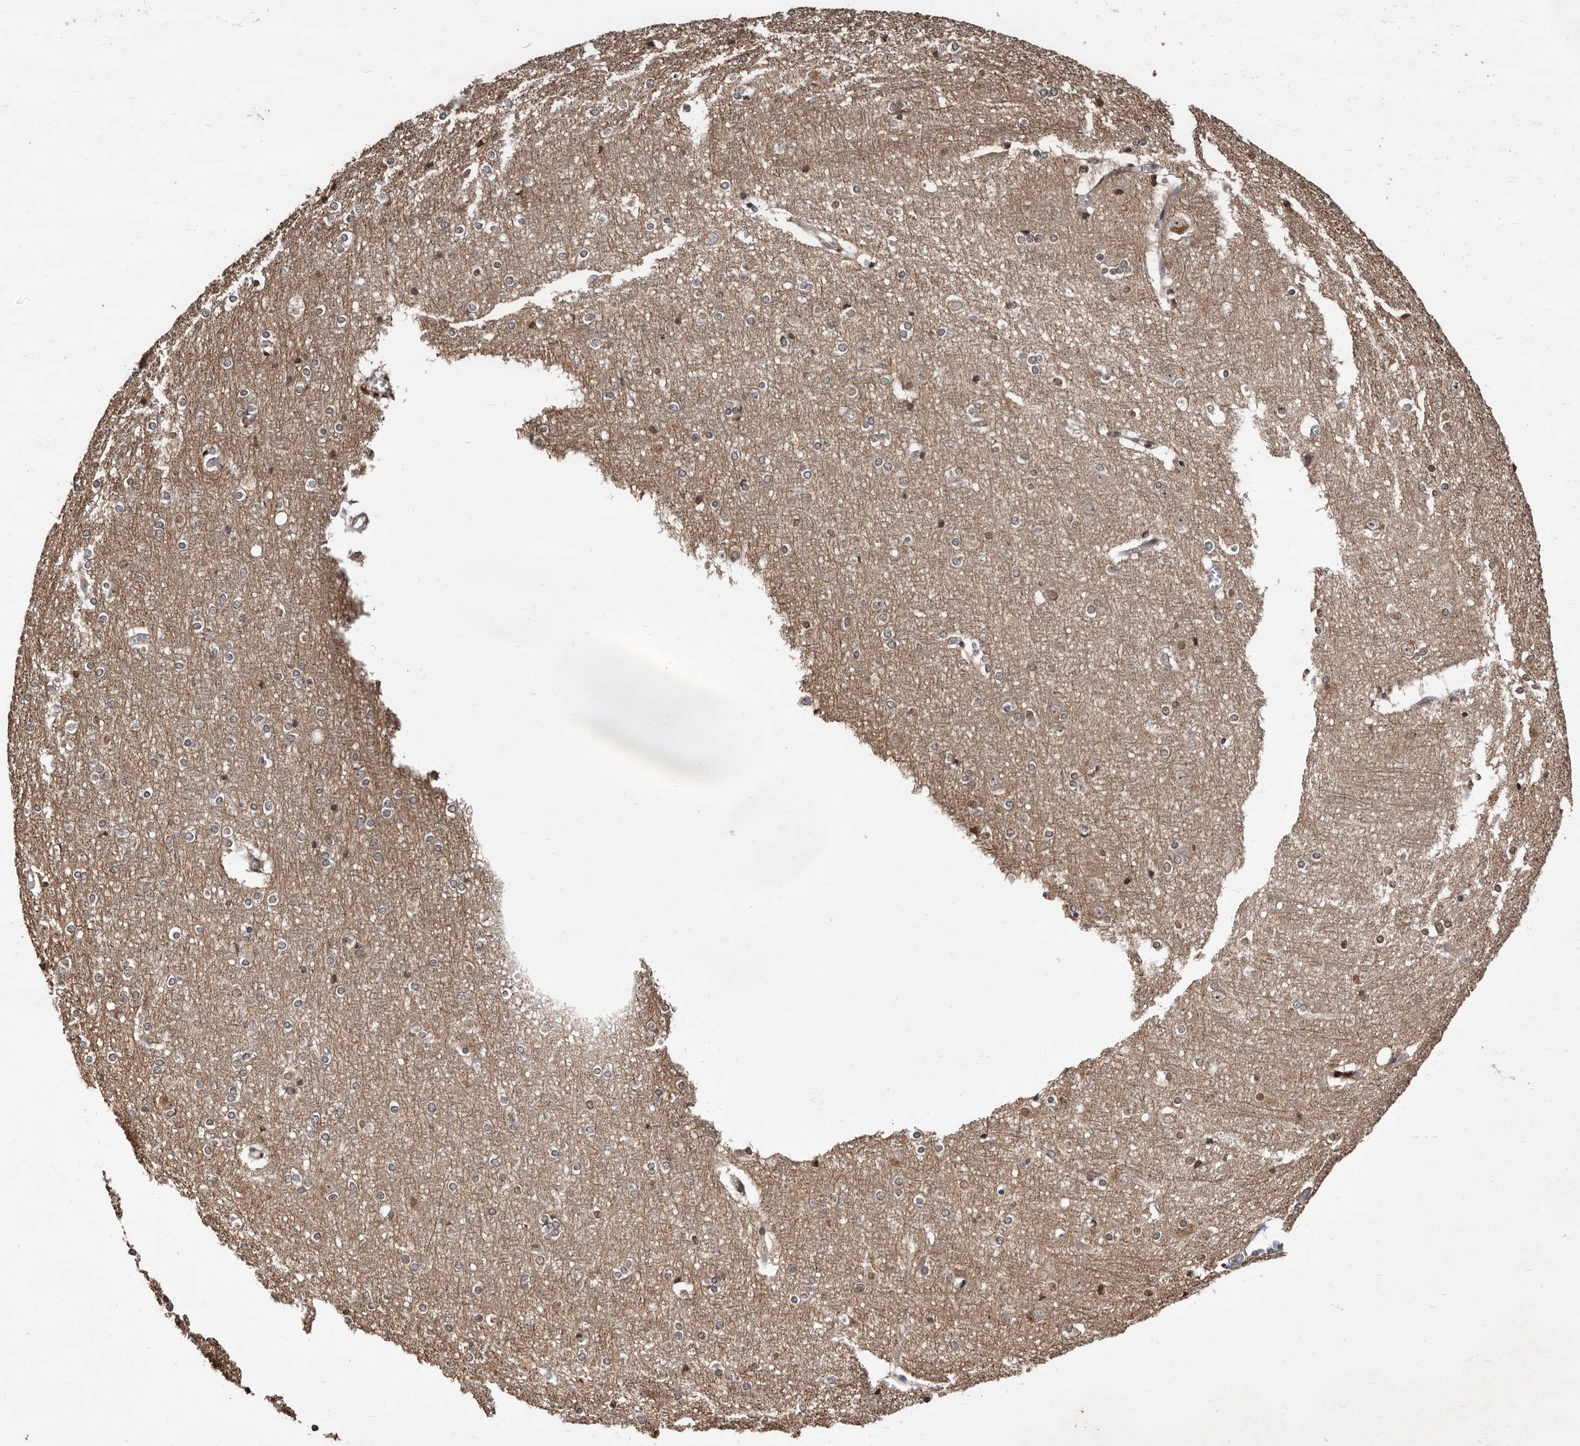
{"staining": {"intensity": "weak", "quantity": ">75%", "location": "cytoplasmic/membranous"}, "tissue": "cerebral cortex", "cell_type": "Endothelial cells", "image_type": "normal", "snomed": [{"axis": "morphology", "description": "Normal tissue, NOS"}, {"axis": "topography", "description": "Cerebral cortex"}], "caption": "An IHC photomicrograph of benign tissue is shown. Protein staining in brown highlights weak cytoplasmic/membranous positivity in cerebral cortex within endothelial cells.", "gene": "WEE2", "patient": {"sex": "male", "age": 54}}